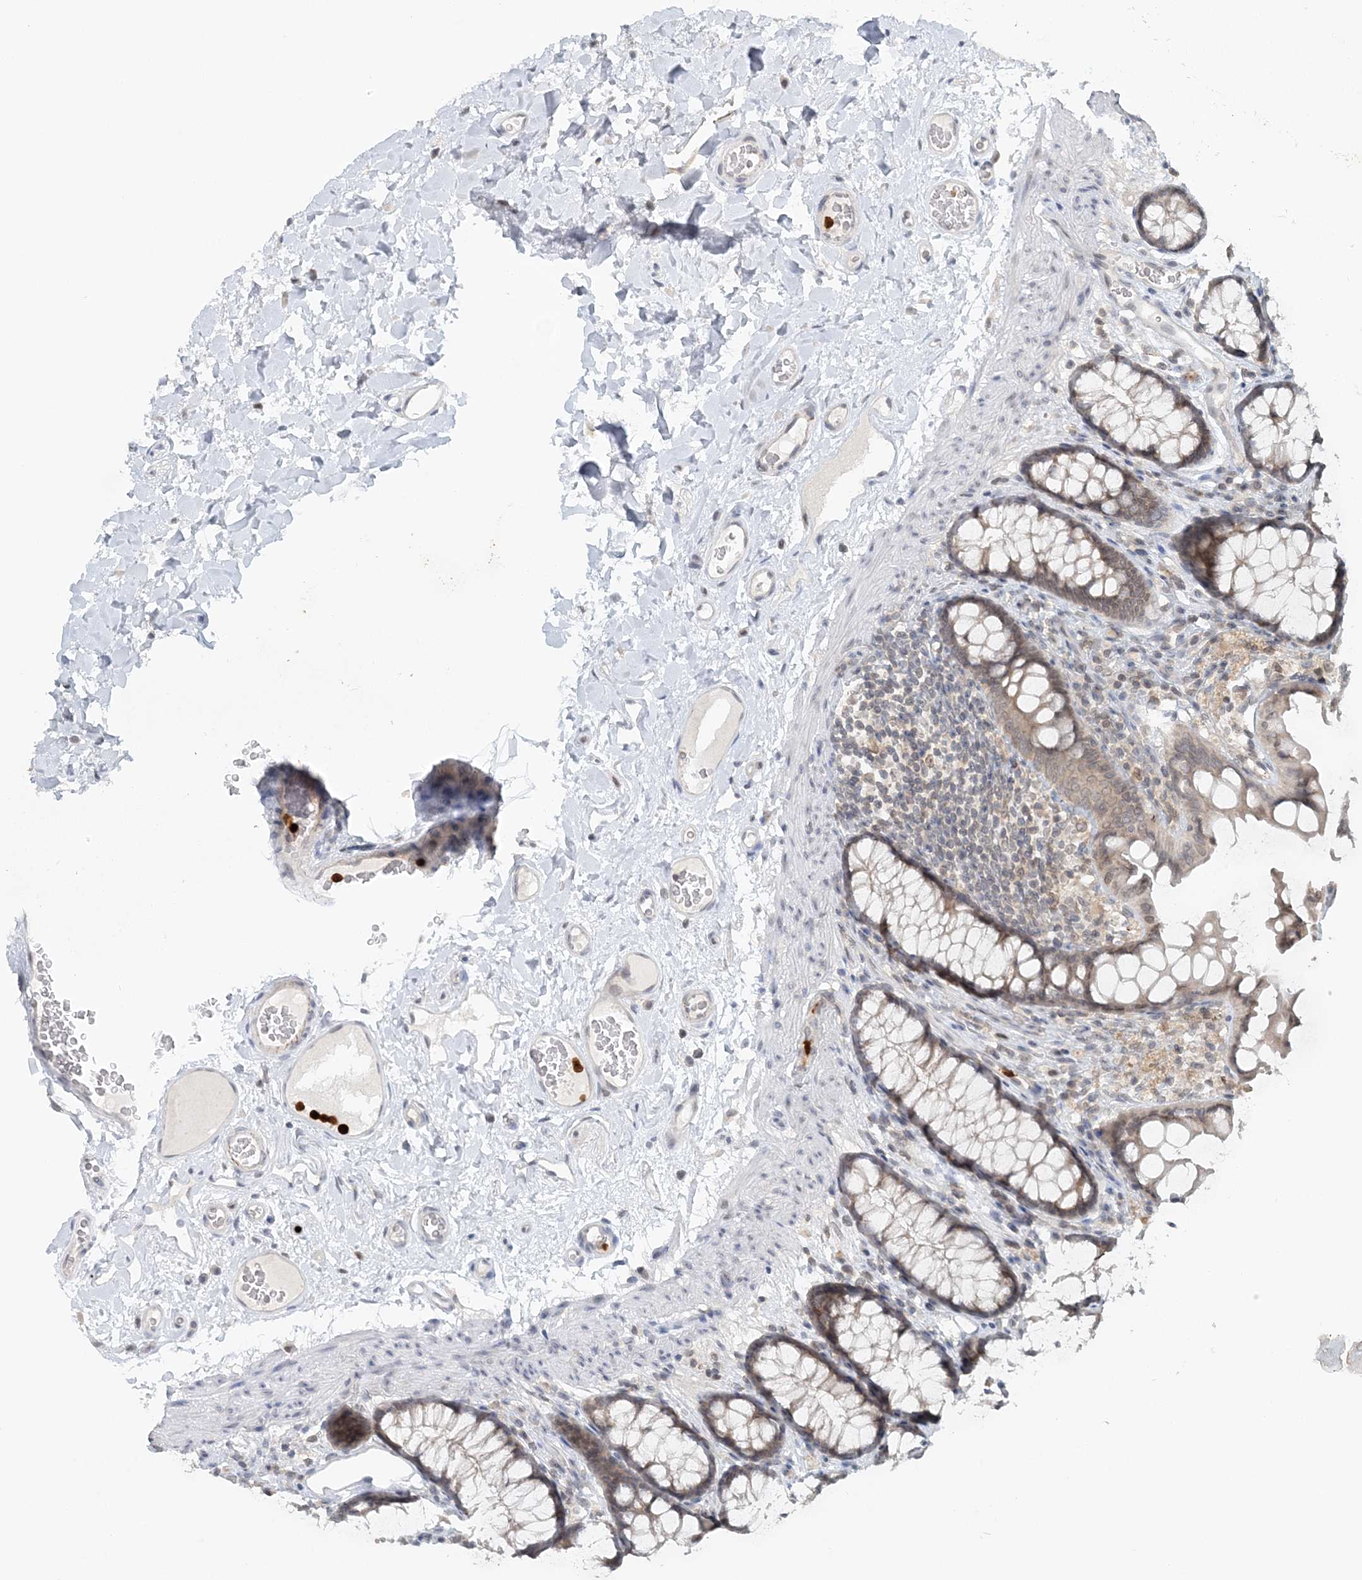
{"staining": {"intensity": "negative", "quantity": "none", "location": "none"}, "tissue": "colon", "cell_type": "Endothelial cells", "image_type": "normal", "snomed": [{"axis": "morphology", "description": "Normal tissue, NOS"}, {"axis": "topography", "description": "Colon"}], "caption": "Endothelial cells are negative for protein expression in unremarkable human colon.", "gene": "NUP54", "patient": {"sex": "female", "age": 55}}